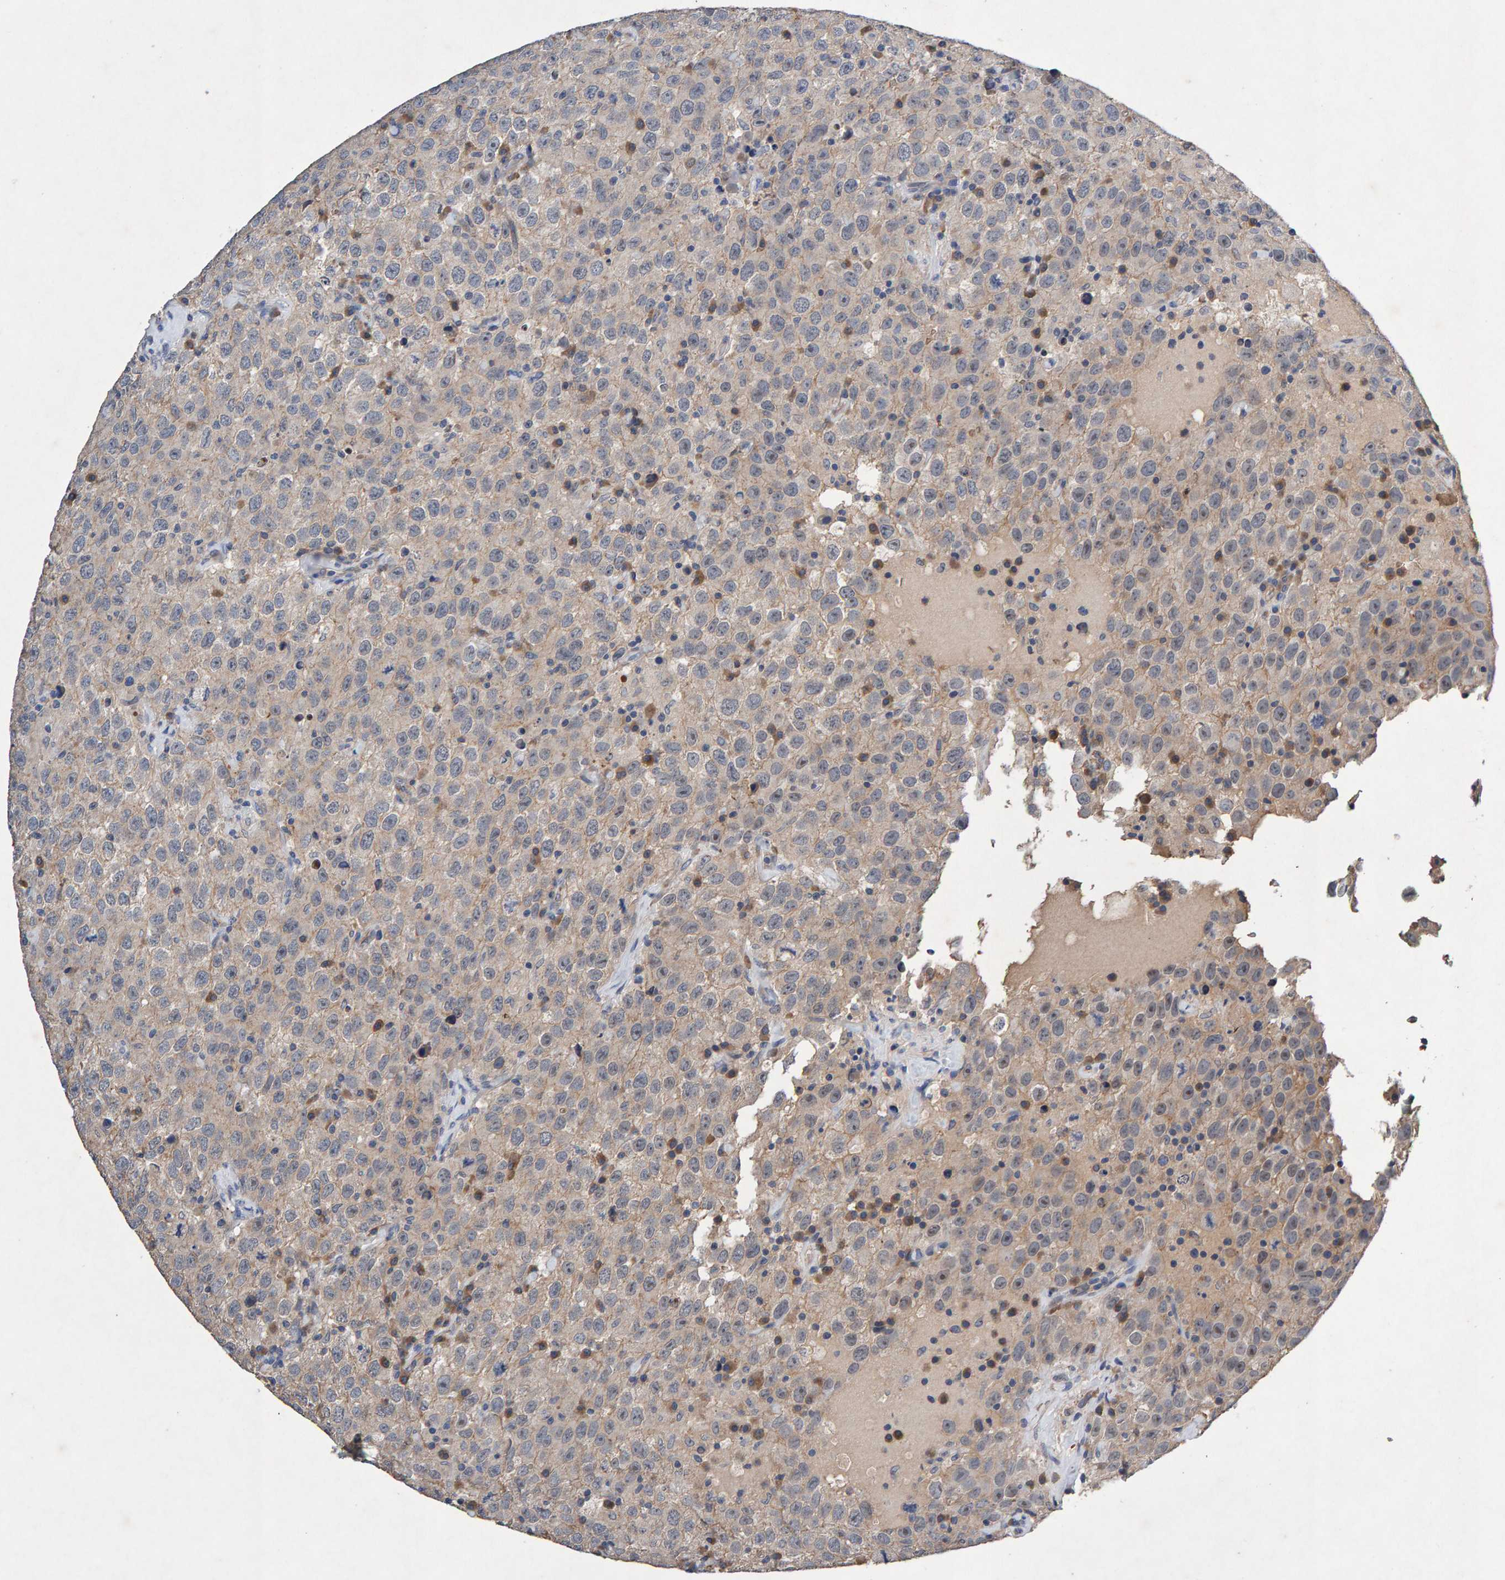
{"staining": {"intensity": "negative", "quantity": "none", "location": "none"}, "tissue": "testis cancer", "cell_type": "Tumor cells", "image_type": "cancer", "snomed": [{"axis": "morphology", "description": "Seminoma, NOS"}, {"axis": "topography", "description": "Testis"}], "caption": "IHC photomicrograph of seminoma (testis) stained for a protein (brown), which exhibits no positivity in tumor cells.", "gene": "EFR3A", "patient": {"sex": "male", "age": 41}}